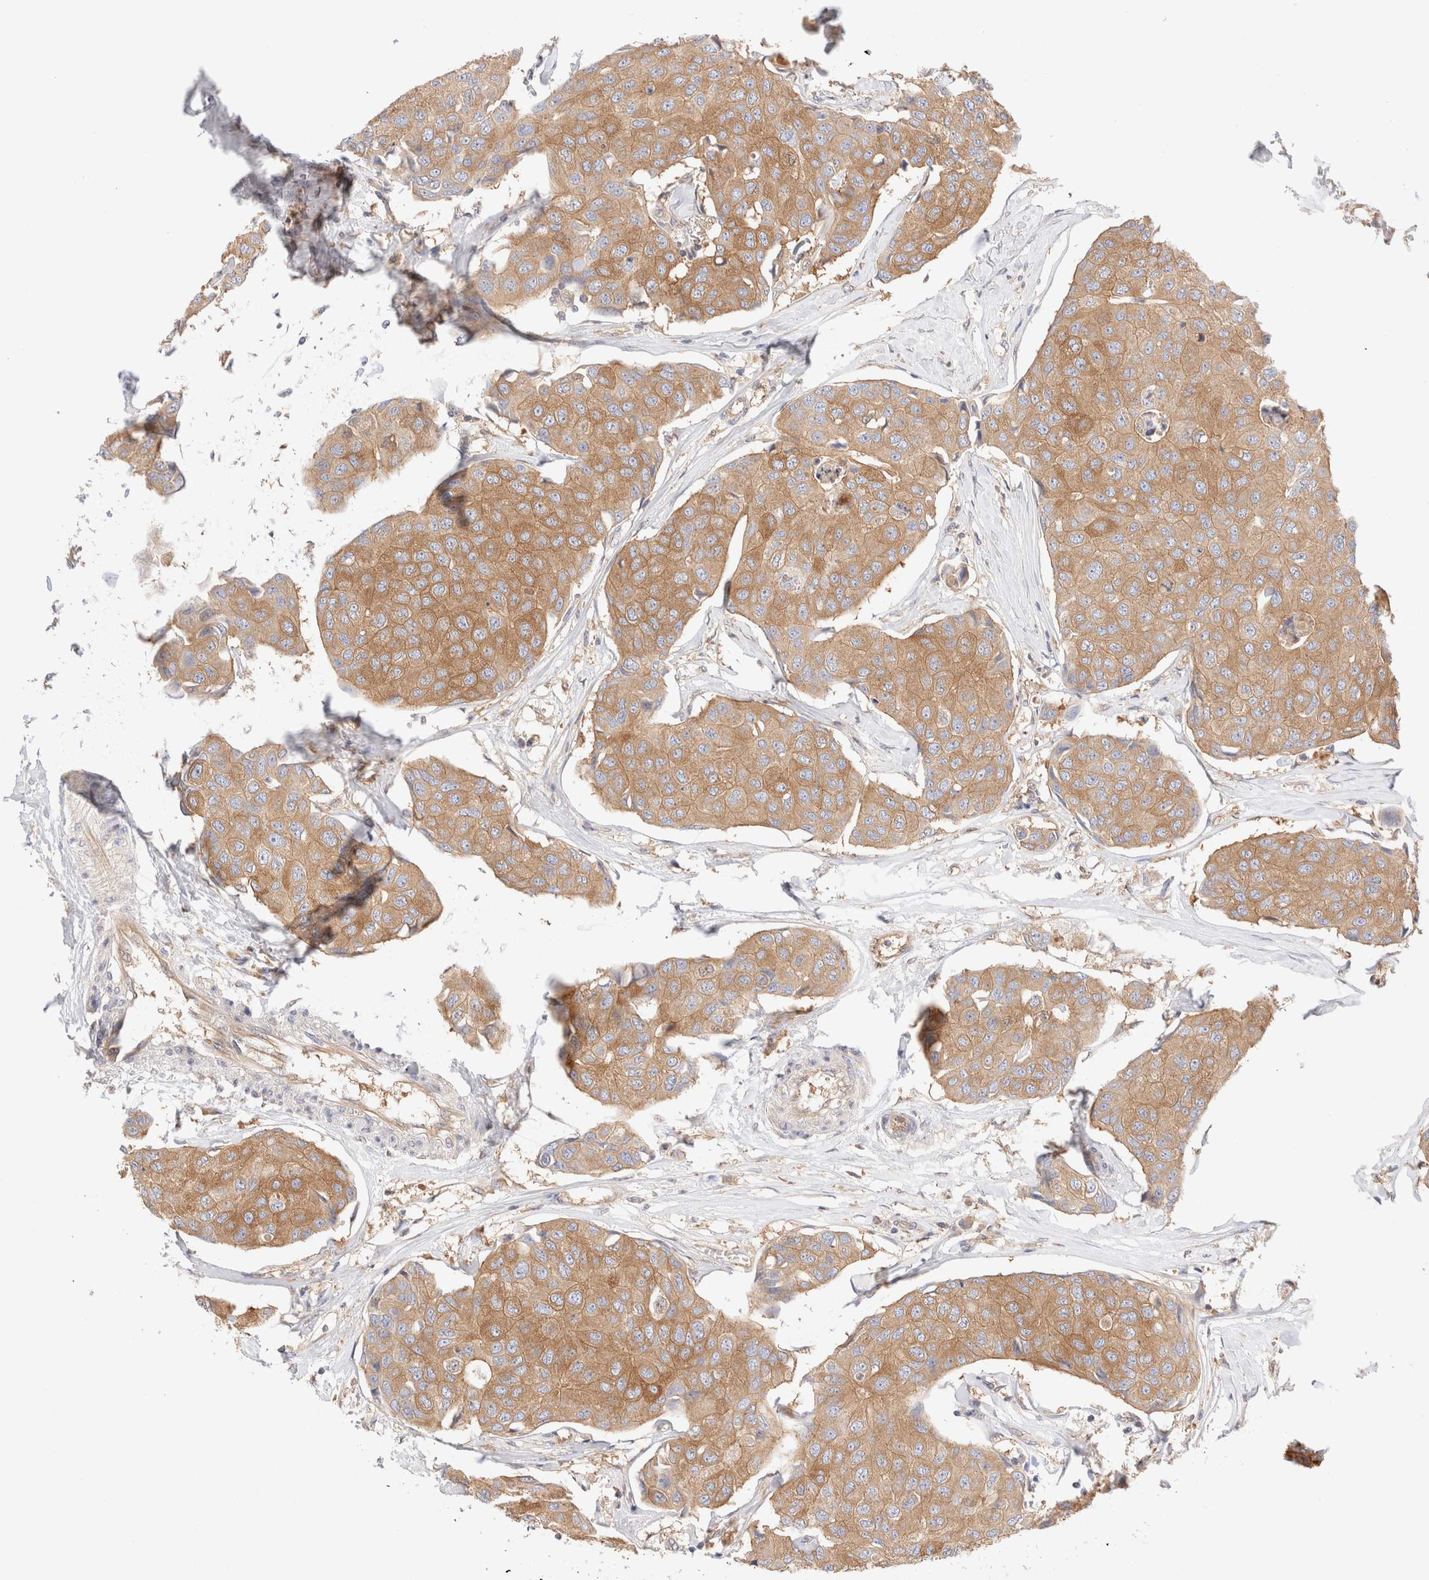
{"staining": {"intensity": "moderate", "quantity": ">75%", "location": "cytoplasmic/membranous"}, "tissue": "breast cancer", "cell_type": "Tumor cells", "image_type": "cancer", "snomed": [{"axis": "morphology", "description": "Duct carcinoma"}, {"axis": "topography", "description": "Breast"}], "caption": "Immunohistochemistry (IHC) of human breast cancer demonstrates medium levels of moderate cytoplasmic/membranous expression in approximately >75% of tumor cells.", "gene": "RABEP1", "patient": {"sex": "female", "age": 80}}